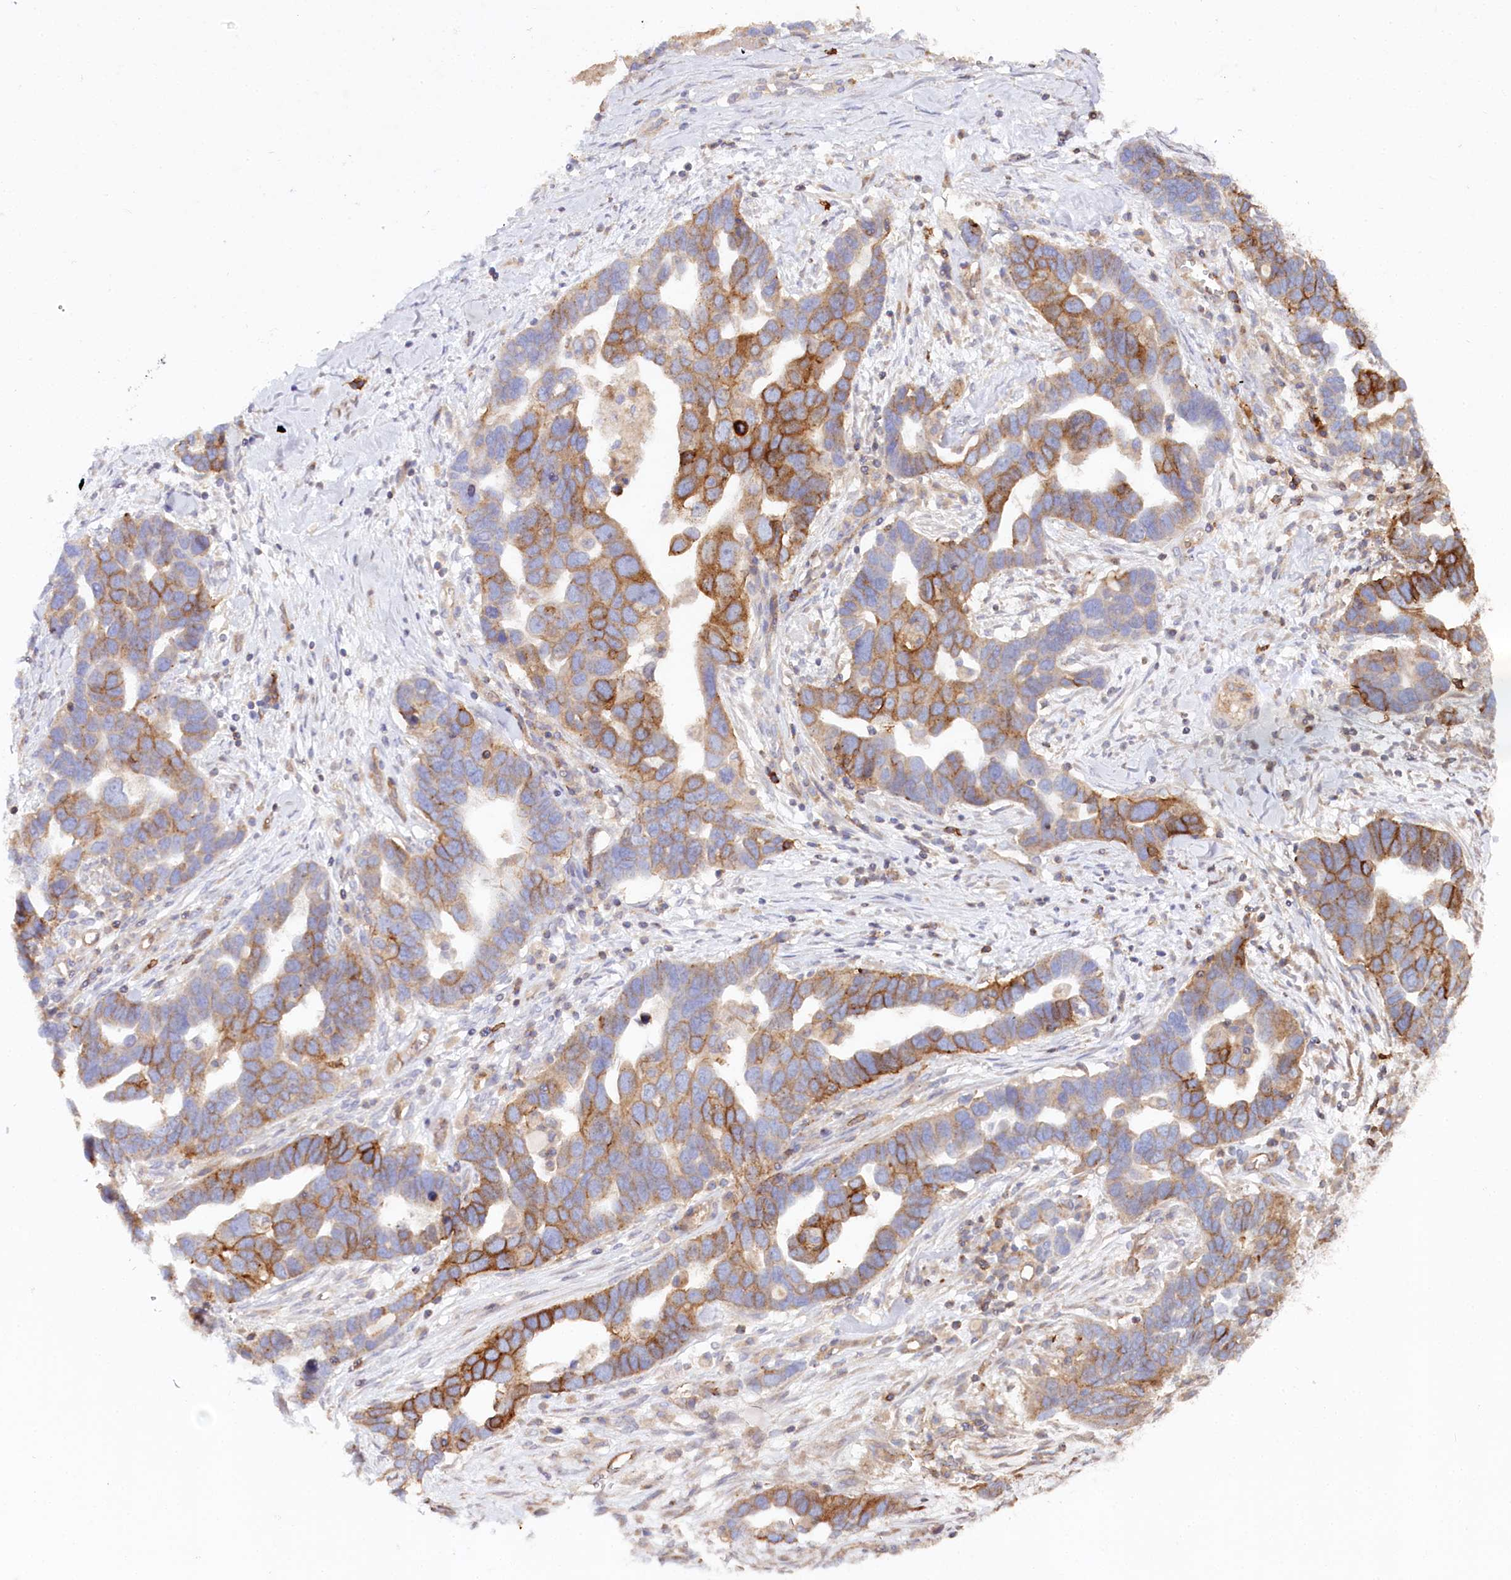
{"staining": {"intensity": "moderate", "quantity": "25%-75%", "location": "cytoplasmic/membranous"}, "tissue": "ovarian cancer", "cell_type": "Tumor cells", "image_type": "cancer", "snomed": [{"axis": "morphology", "description": "Cystadenocarcinoma, serous, NOS"}, {"axis": "topography", "description": "Ovary"}], "caption": "Human ovarian serous cystadenocarcinoma stained with a brown dye displays moderate cytoplasmic/membranous positive positivity in about 25%-75% of tumor cells.", "gene": "RBP5", "patient": {"sex": "female", "age": 54}}